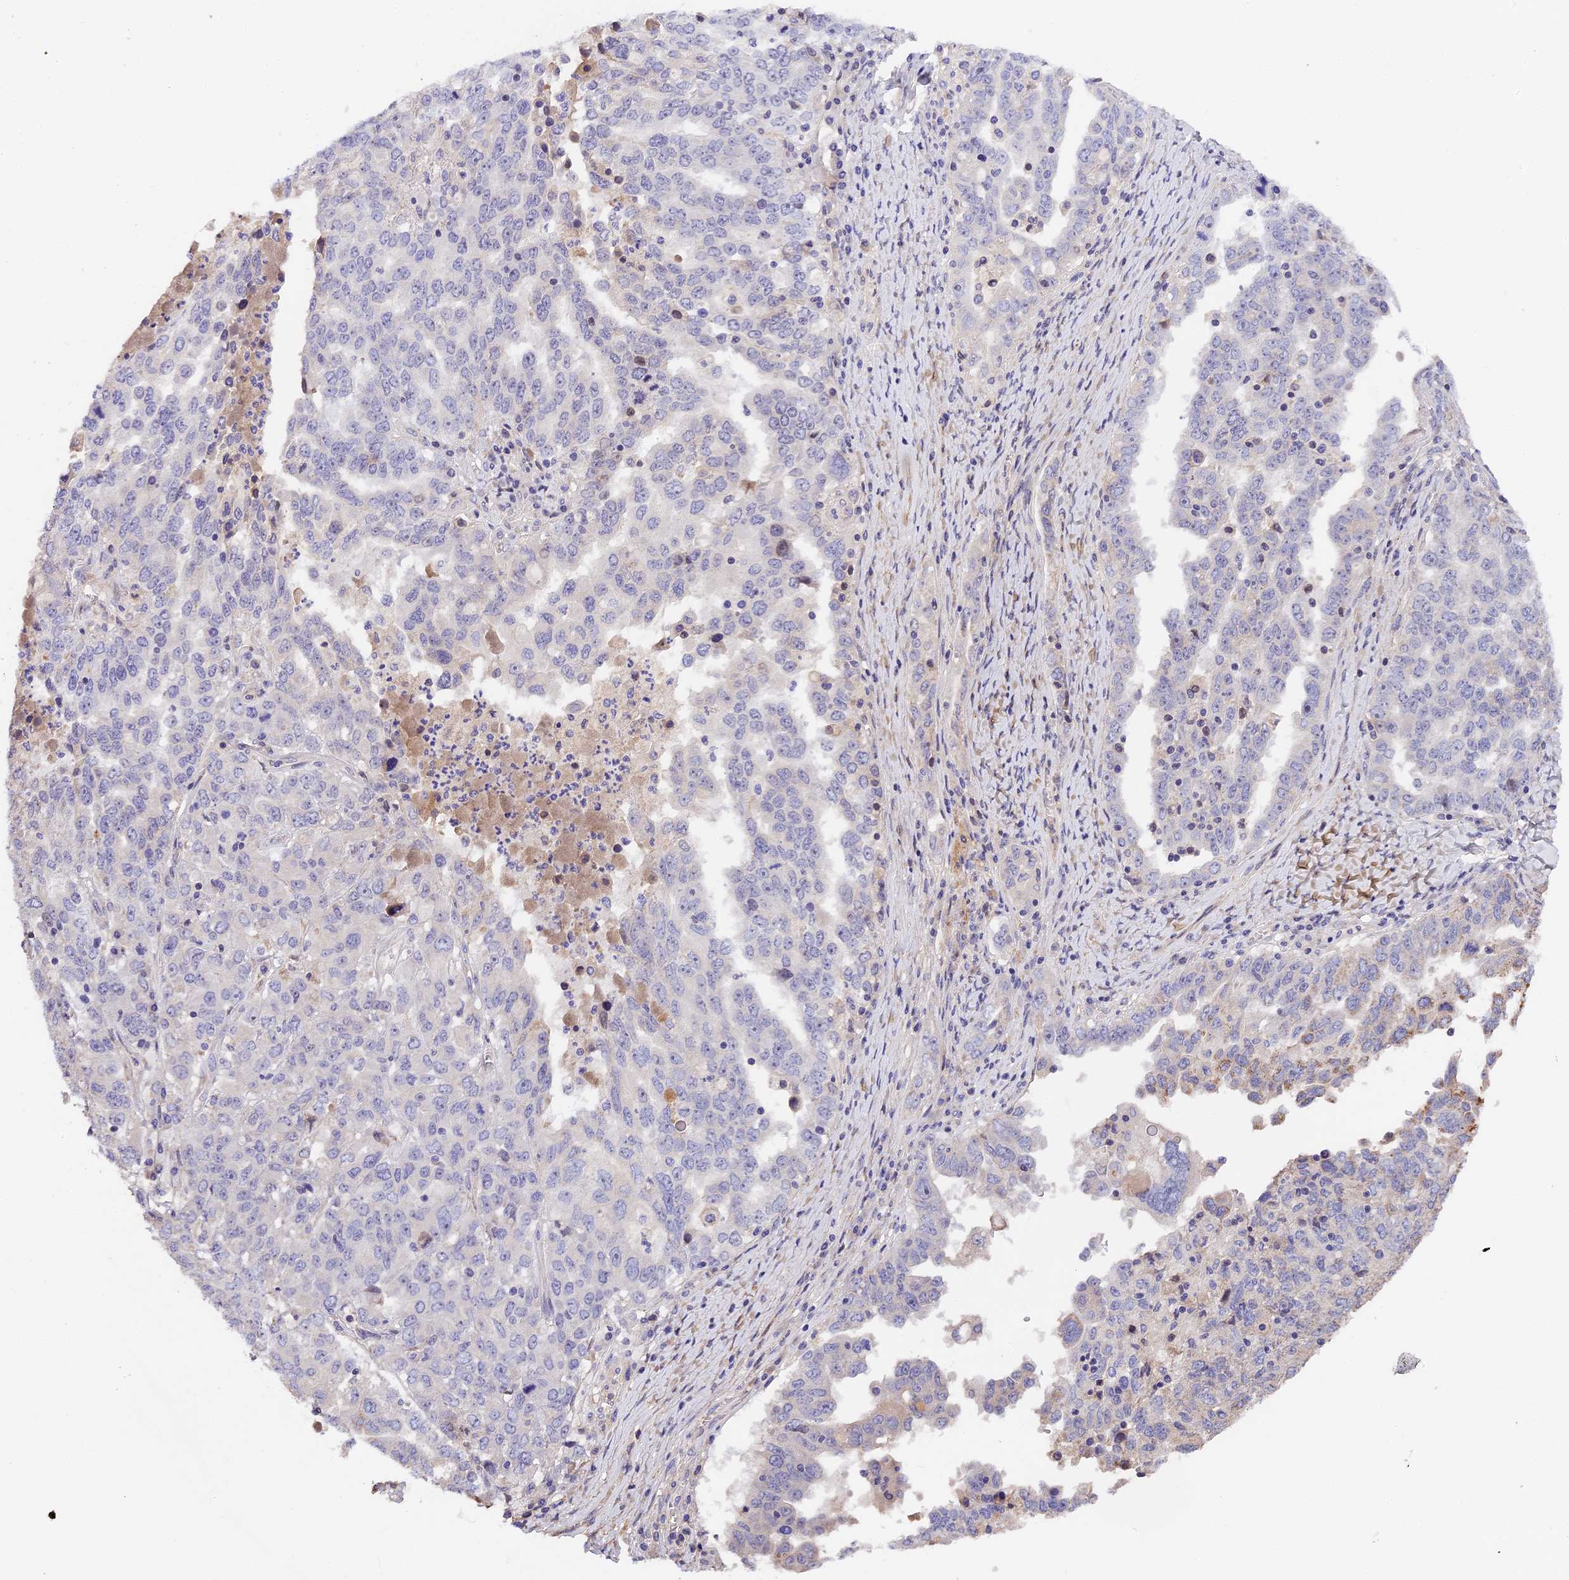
{"staining": {"intensity": "negative", "quantity": "none", "location": "none"}, "tissue": "ovarian cancer", "cell_type": "Tumor cells", "image_type": "cancer", "snomed": [{"axis": "morphology", "description": "Carcinoma, endometroid"}, {"axis": "topography", "description": "Ovary"}], "caption": "Immunohistochemical staining of endometroid carcinoma (ovarian) exhibits no significant staining in tumor cells.", "gene": "ARHGAP17", "patient": {"sex": "female", "age": 62}}